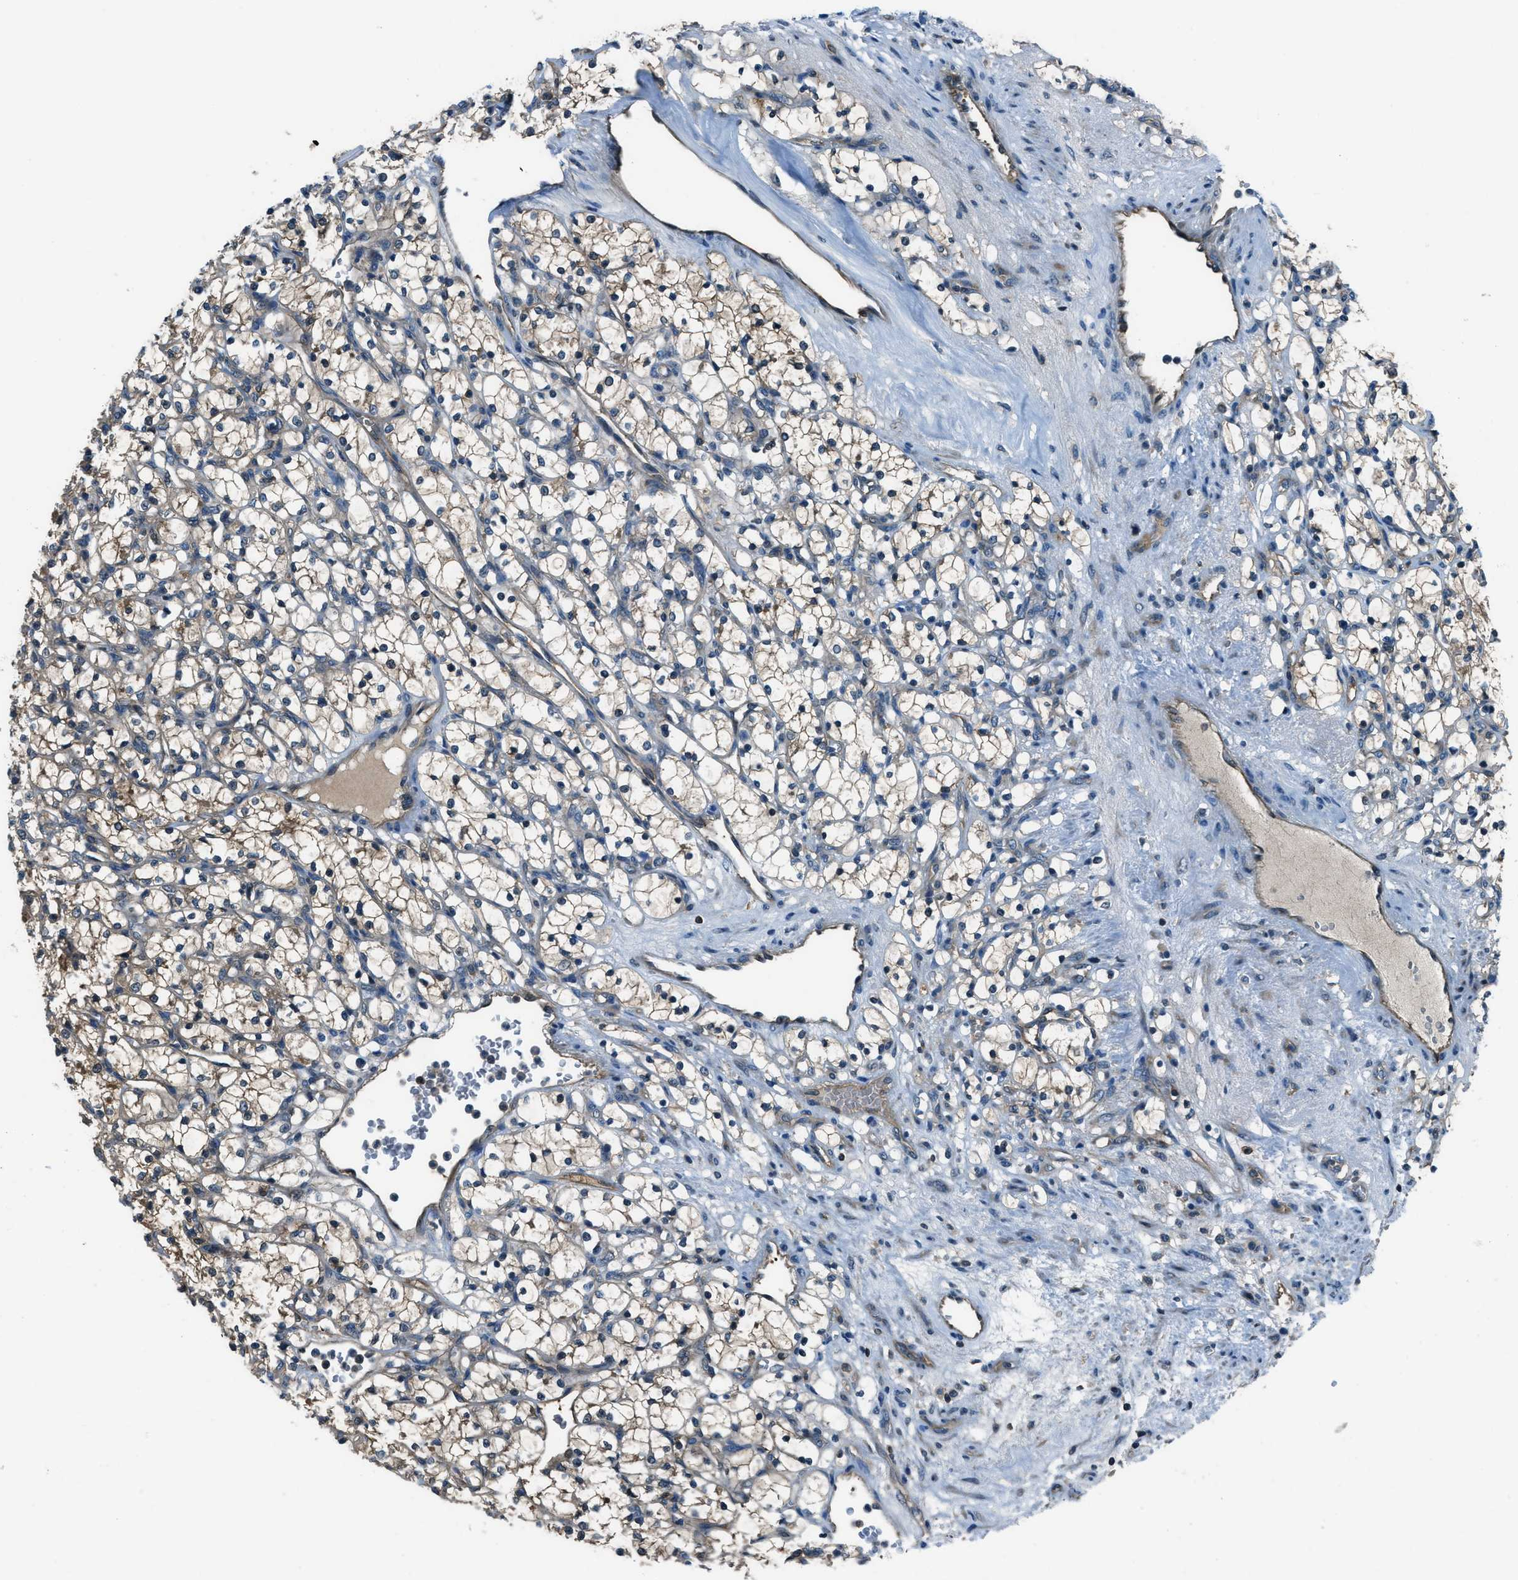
{"staining": {"intensity": "weak", "quantity": ">75%", "location": "cytoplasmic/membranous"}, "tissue": "renal cancer", "cell_type": "Tumor cells", "image_type": "cancer", "snomed": [{"axis": "morphology", "description": "Adenocarcinoma, NOS"}, {"axis": "topography", "description": "Kidney"}], "caption": "Immunohistochemistry staining of adenocarcinoma (renal), which shows low levels of weak cytoplasmic/membranous positivity in approximately >75% of tumor cells indicating weak cytoplasmic/membranous protein positivity. The staining was performed using DAB (brown) for protein detection and nuclei were counterstained in hematoxylin (blue).", "gene": "HEBP2", "patient": {"sex": "female", "age": 69}}